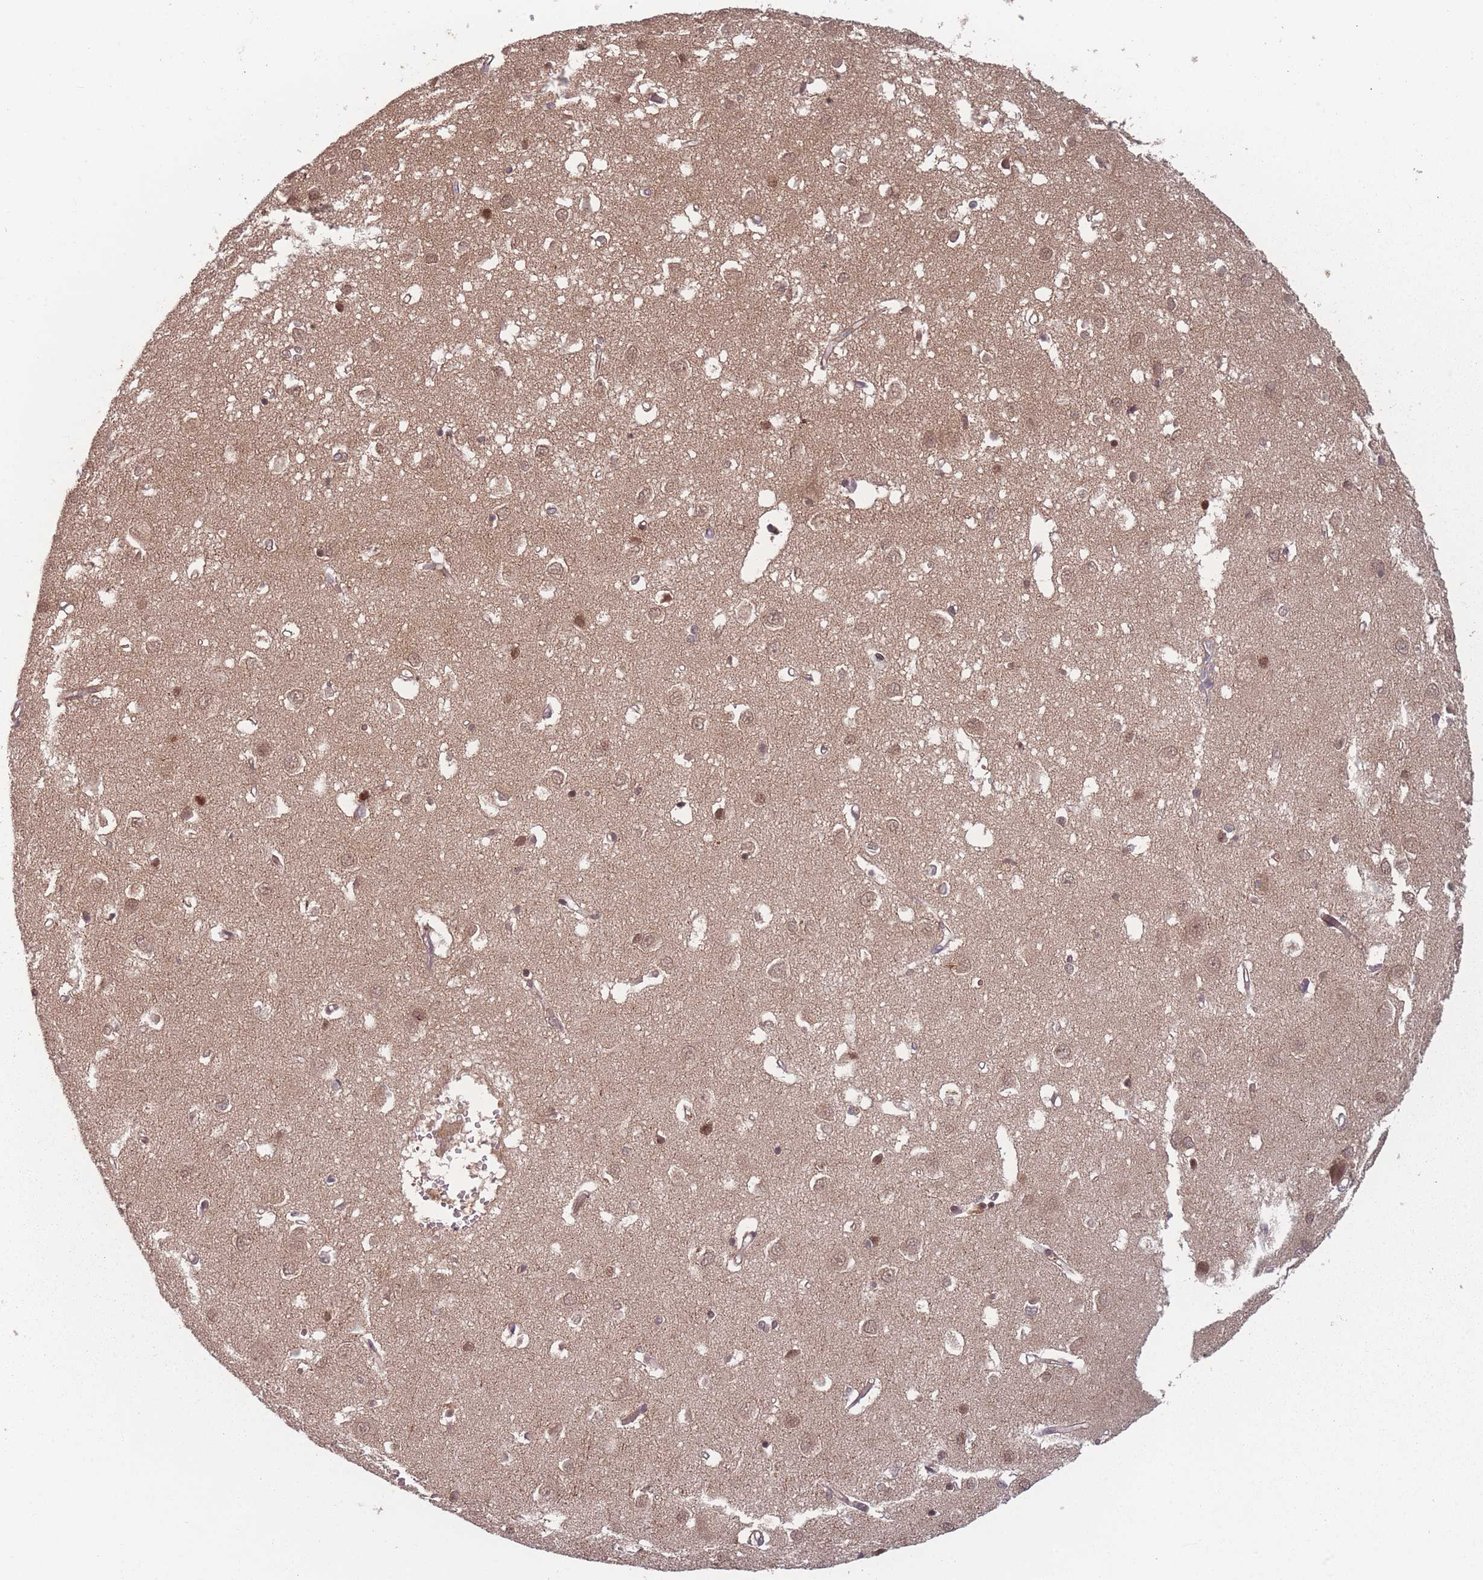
{"staining": {"intensity": "weak", "quantity": ">75%", "location": "cytoplasmic/membranous"}, "tissue": "cerebral cortex", "cell_type": "Endothelial cells", "image_type": "normal", "snomed": [{"axis": "morphology", "description": "Normal tissue, NOS"}, {"axis": "topography", "description": "Cerebral cortex"}], "caption": "Cerebral cortex stained with DAB IHC reveals low levels of weak cytoplasmic/membranous positivity in about >75% of endothelial cells.", "gene": "HAGH", "patient": {"sex": "female", "age": 64}}